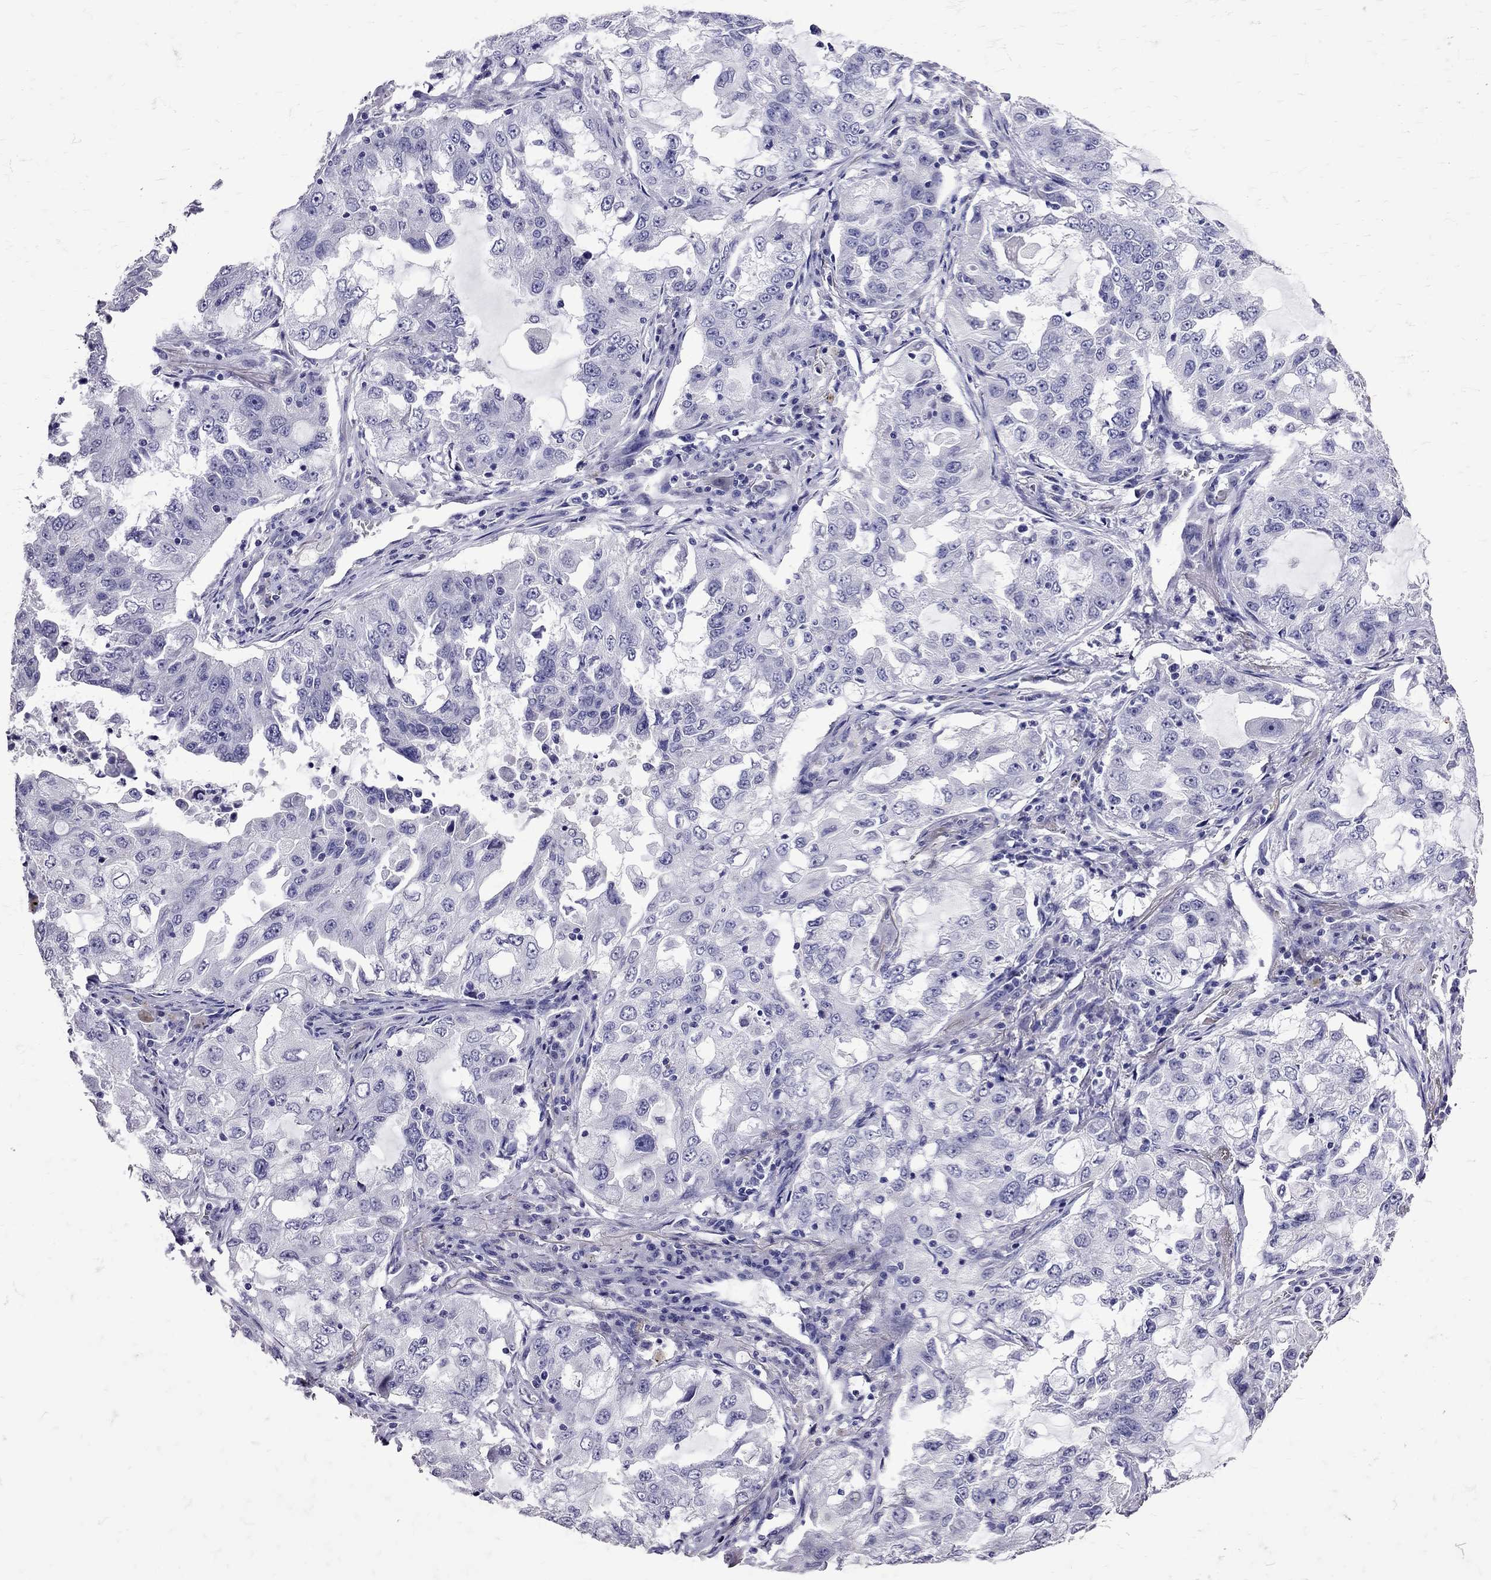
{"staining": {"intensity": "negative", "quantity": "none", "location": "none"}, "tissue": "lung cancer", "cell_type": "Tumor cells", "image_type": "cancer", "snomed": [{"axis": "morphology", "description": "Adenocarcinoma, NOS"}, {"axis": "topography", "description": "Lung"}], "caption": "Tumor cells are negative for brown protein staining in lung cancer.", "gene": "SST", "patient": {"sex": "female", "age": 61}}